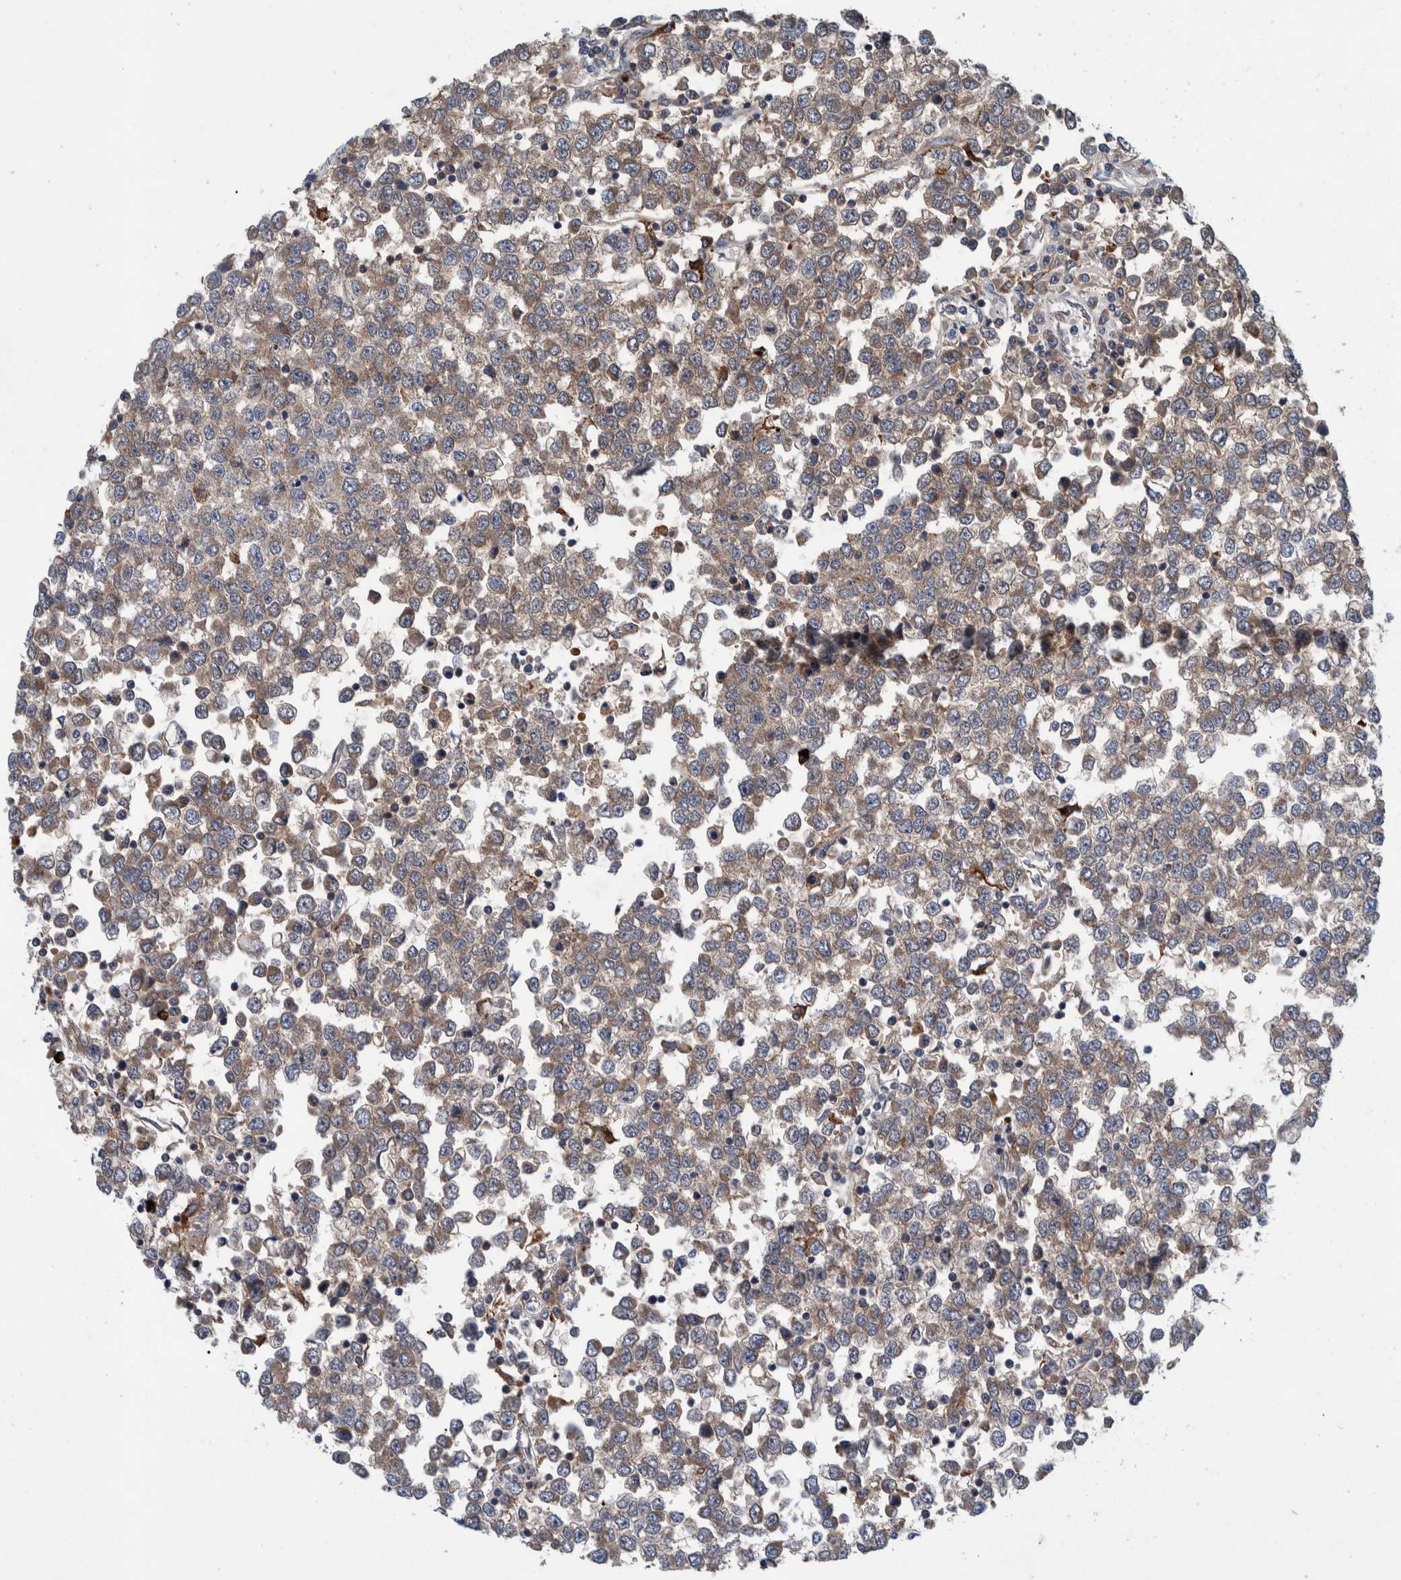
{"staining": {"intensity": "weak", "quantity": ">75%", "location": "cytoplasmic/membranous"}, "tissue": "testis cancer", "cell_type": "Tumor cells", "image_type": "cancer", "snomed": [{"axis": "morphology", "description": "Seminoma, NOS"}, {"axis": "topography", "description": "Testis"}], "caption": "Testis cancer was stained to show a protein in brown. There is low levels of weak cytoplasmic/membranous staining in about >75% of tumor cells. Ihc stains the protein in brown and the nuclei are stained blue.", "gene": "ITIH3", "patient": {"sex": "male", "age": 65}}